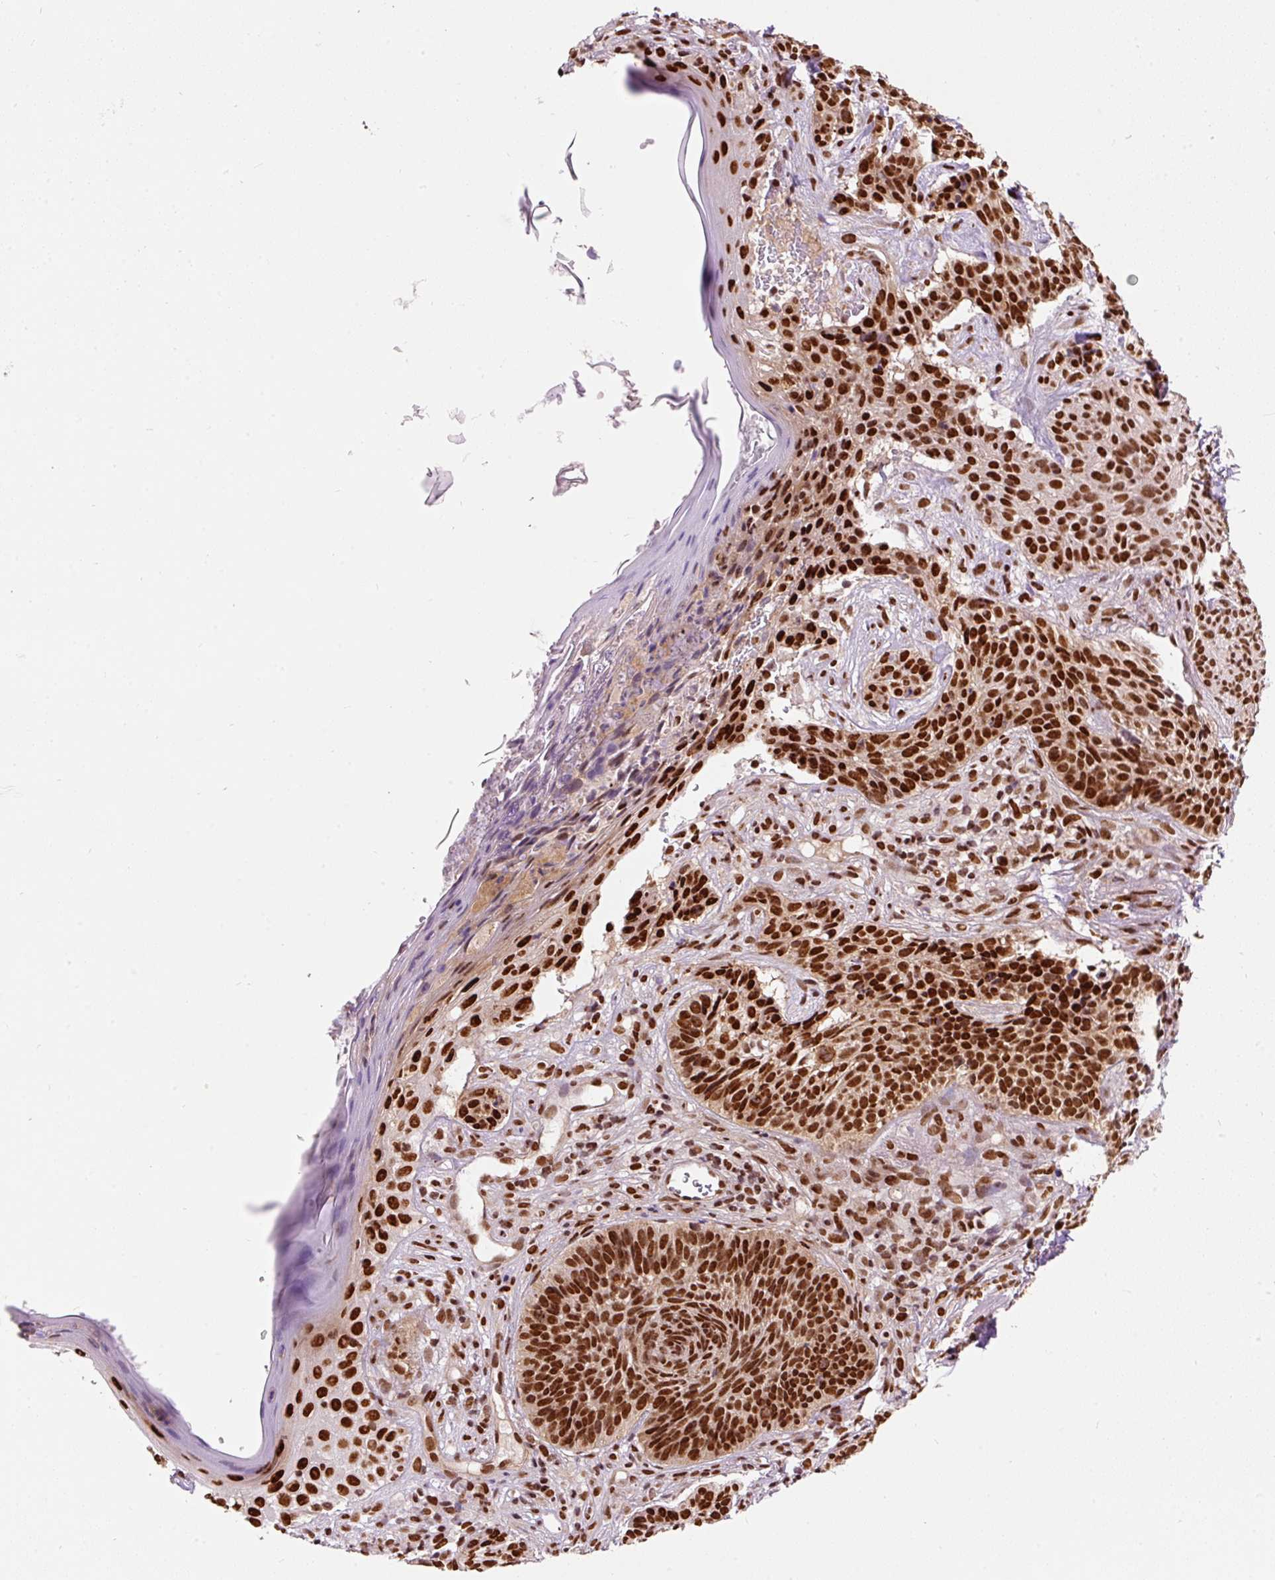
{"staining": {"intensity": "strong", "quantity": ">75%", "location": "nuclear"}, "tissue": "skin cancer", "cell_type": "Tumor cells", "image_type": "cancer", "snomed": [{"axis": "morphology", "description": "Basal cell carcinoma"}, {"axis": "topography", "description": "Skin"}], "caption": "A high-resolution micrograph shows immunohistochemistry staining of skin cancer (basal cell carcinoma), which displays strong nuclear expression in approximately >75% of tumor cells. Using DAB (3,3'-diaminobenzidine) (brown) and hematoxylin (blue) stains, captured at high magnification using brightfield microscopy.", "gene": "HNRNPC", "patient": {"sex": "male", "age": 70}}